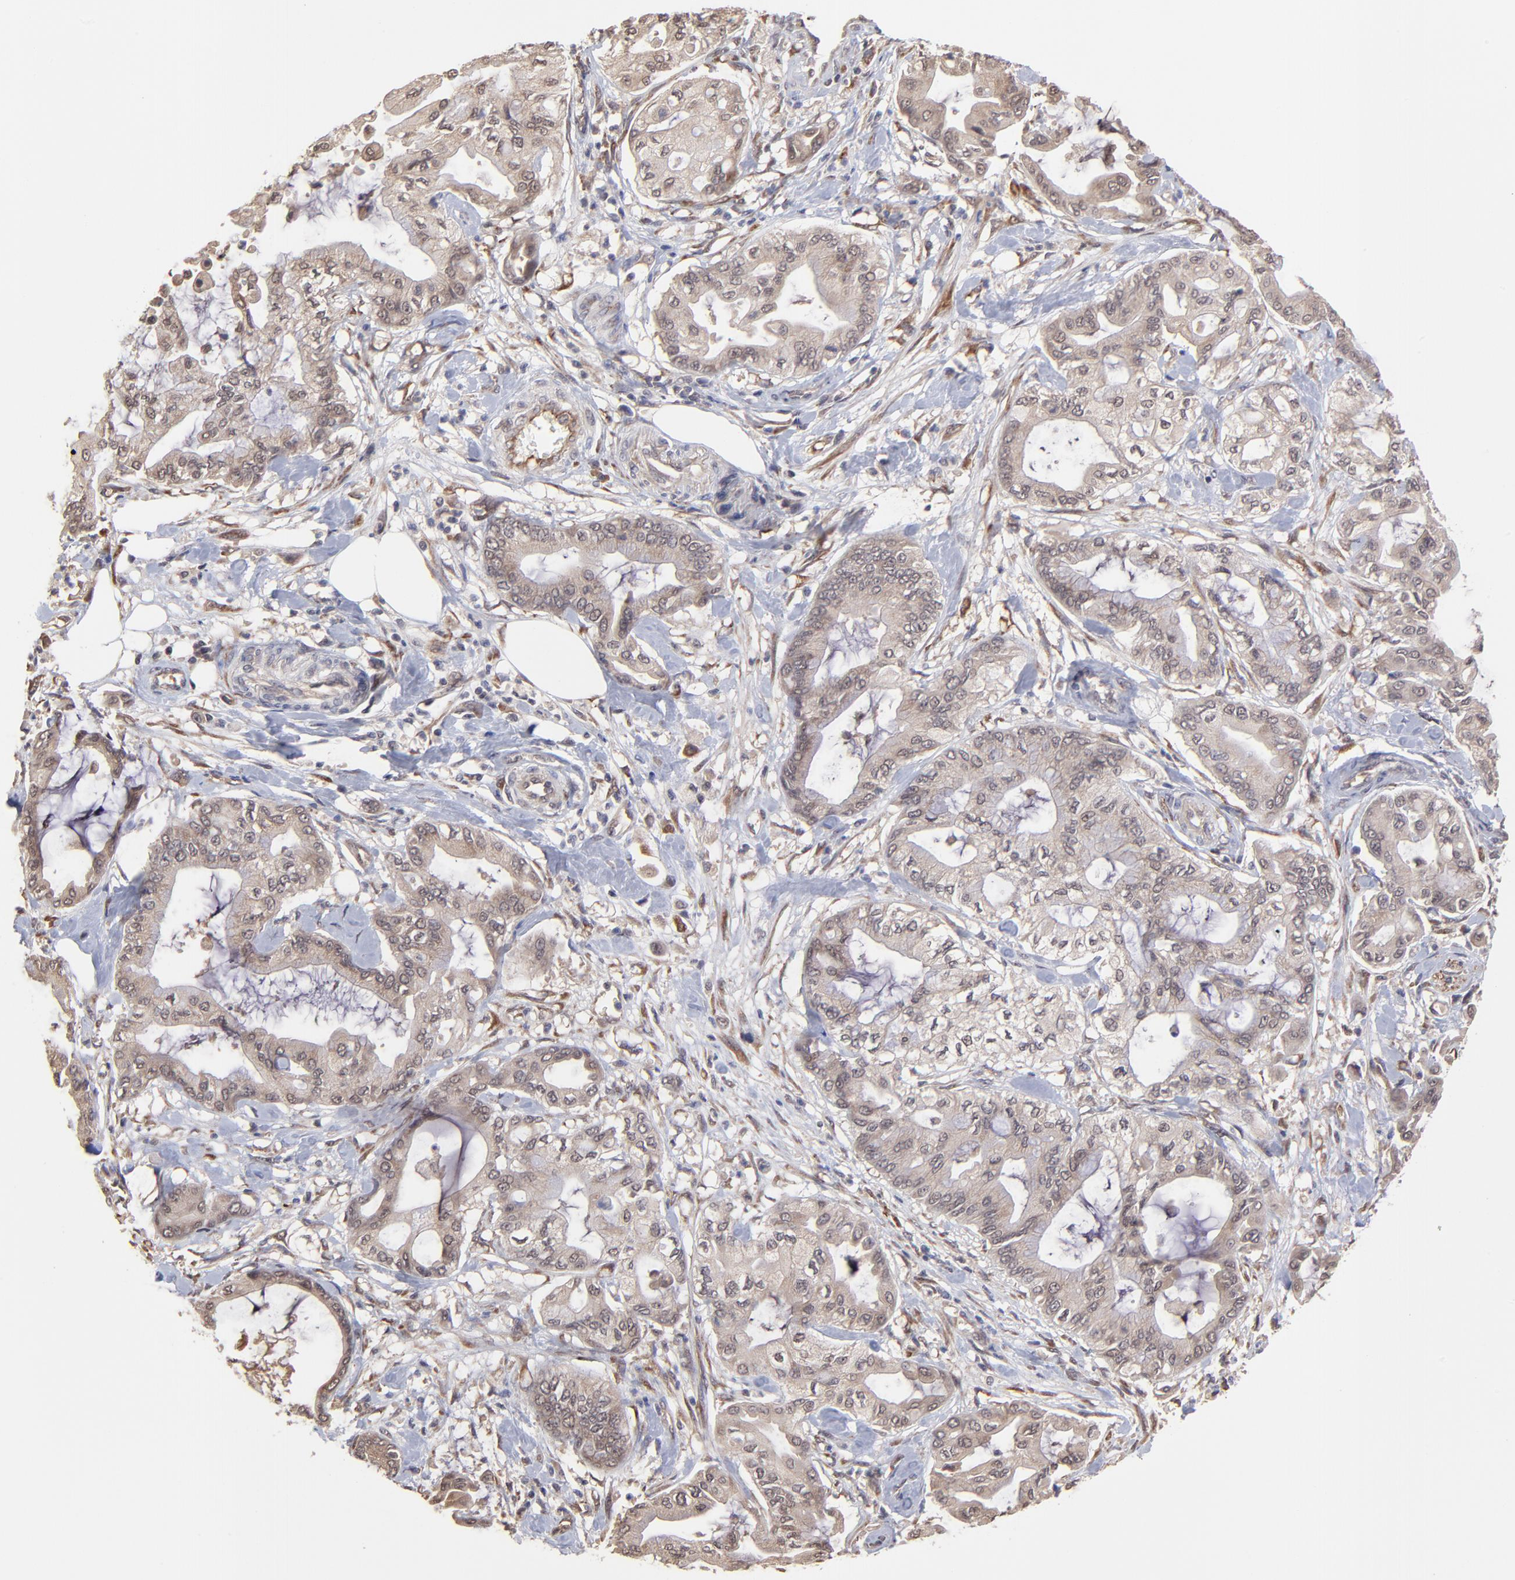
{"staining": {"intensity": "weak", "quantity": ">75%", "location": "cytoplasmic/membranous"}, "tissue": "pancreatic cancer", "cell_type": "Tumor cells", "image_type": "cancer", "snomed": [{"axis": "morphology", "description": "Adenocarcinoma, NOS"}, {"axis": "morphology", "description": "Adenocarcinoma, metastatic, NOS"}, {"axis": "topography", "description": "Lymph node"}, {"axis": "topography", "description": "Pancreas"}, {"axis": "topography", "description": "Duodenum"}], "caption": "A brown stain highlights weak cytoplasmic/membranous staining of a protein in adenocarcinoma (pancreatic) tumor cells. Nuclei are stained in blue.", "gene": "CHL1", "patient": {"sex": "female", "age": 64}}